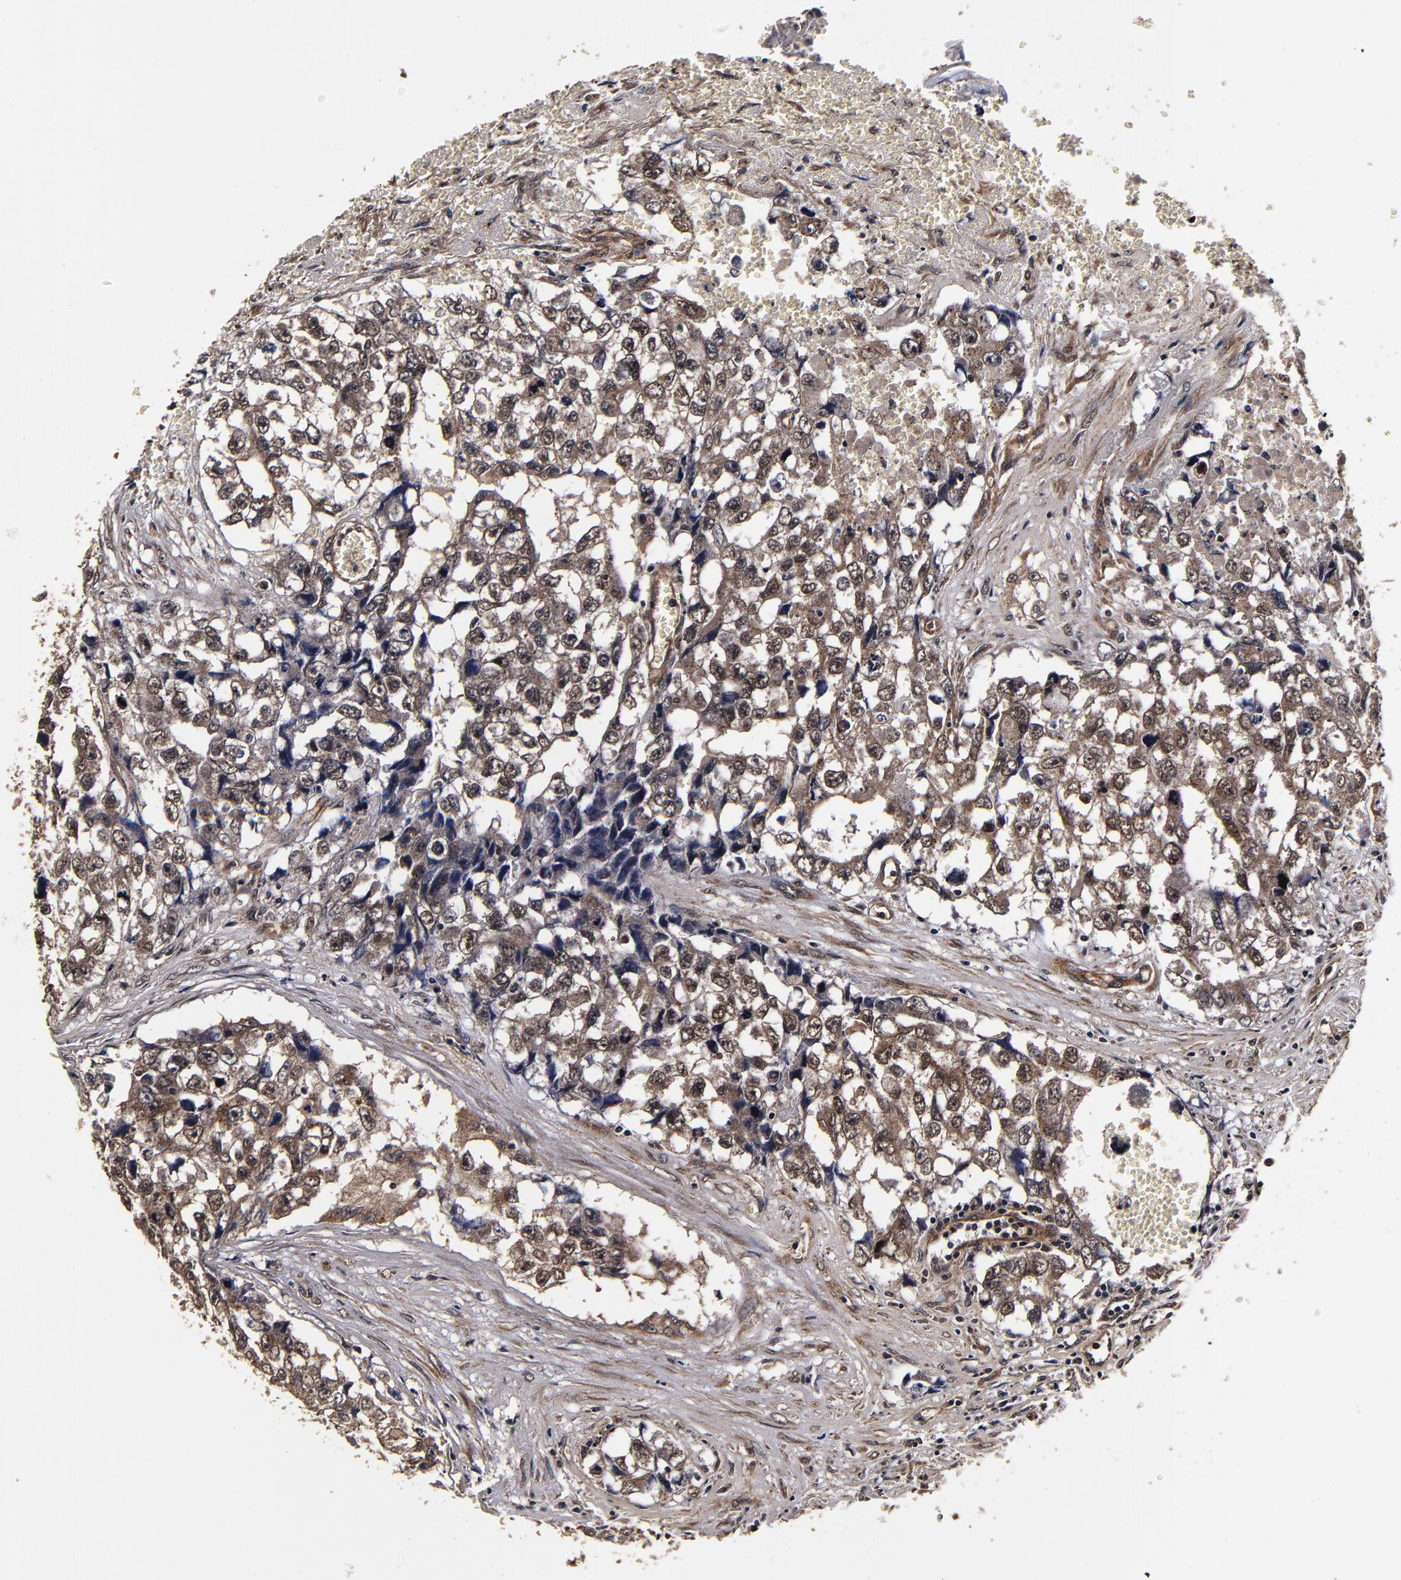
{"staining": {"intensity": "moderate", "quantity": ">75%", "location": "cytoplasmic/membranous,nuclear"}, "tissue": "testis cancer", "cell_type": "Tumor cells", "image_type": "cancer", "snomed": [{"axis": "morphology", "description": "Carcinoma, Embryonal, NOS"}, {"axis": "topography", "description": "Testis"}], "caption": "A photomicrograph of human testis embryonal carcinoma stained for a protein exhibits moderate cytoplasmic/membranous and nuclear brown staining in tumor cells.", "gene": "MMP15", "patient": {"sex": "male", "age": 31}}